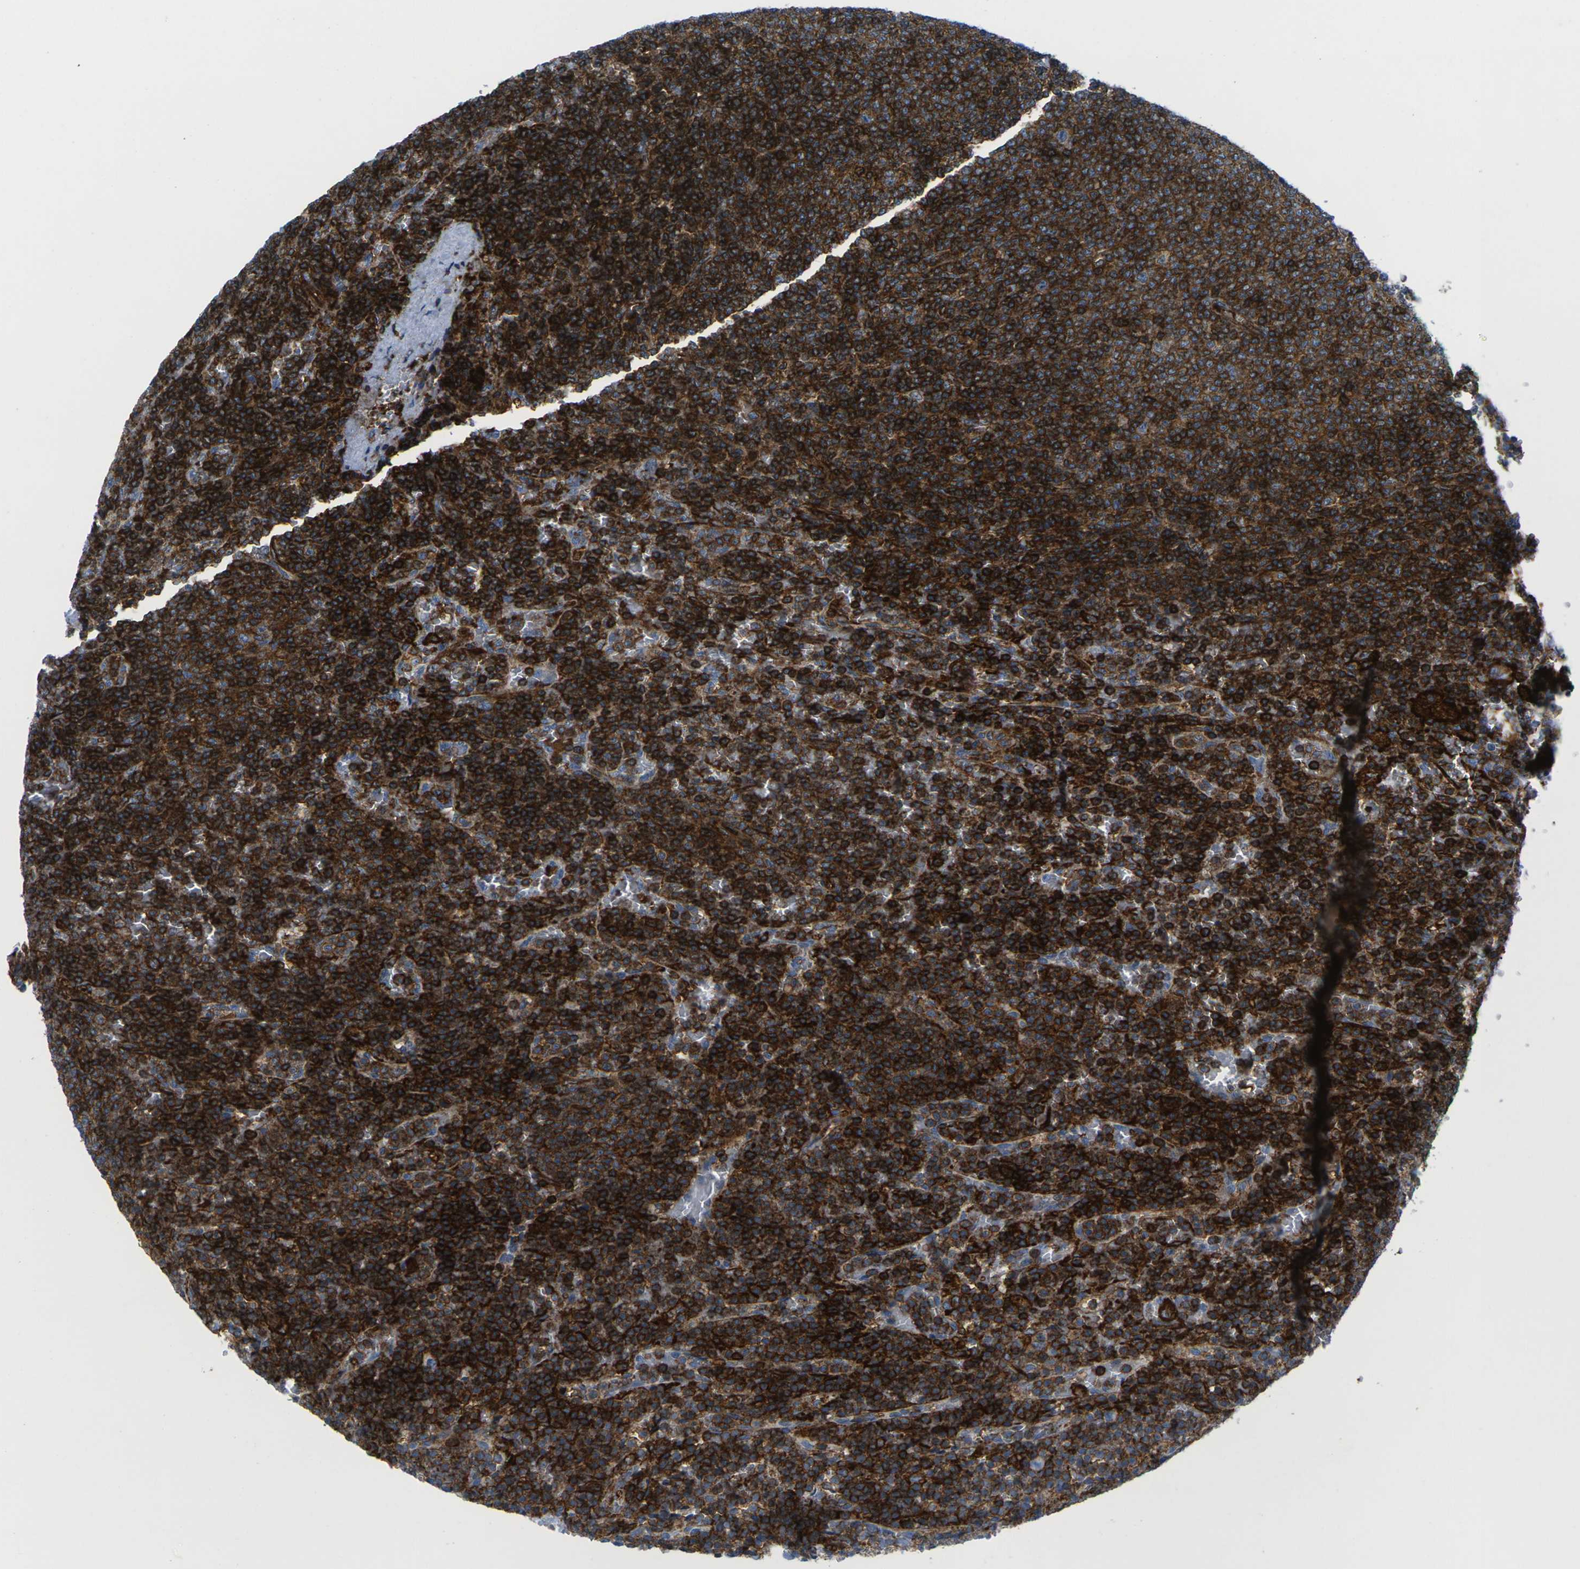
{"staining": {"intensity": "strong", "quantity": ">75%", "location": "cytoplasmic/membranous"}, "tissue": "lymphoma", "cell_type": "Tumor cells", "image_type": "cancer", "snomed": [{"axis": "morphology", "description": "Malignant lymphoma, non-Hodgkin's type, Low grade"}, {"axis": "topography", "description": "Spleen"}], "caption": "There is high levels of strong cytoplasmic/membranous positivity in tumor cells of low-grade malignant lymphoma, non-Hodgkin's type, as demonstrated by immunohistochemical staining (brown color).", "gene": "IQGAP1", "patient": {"sex": "female", "age": 77}}